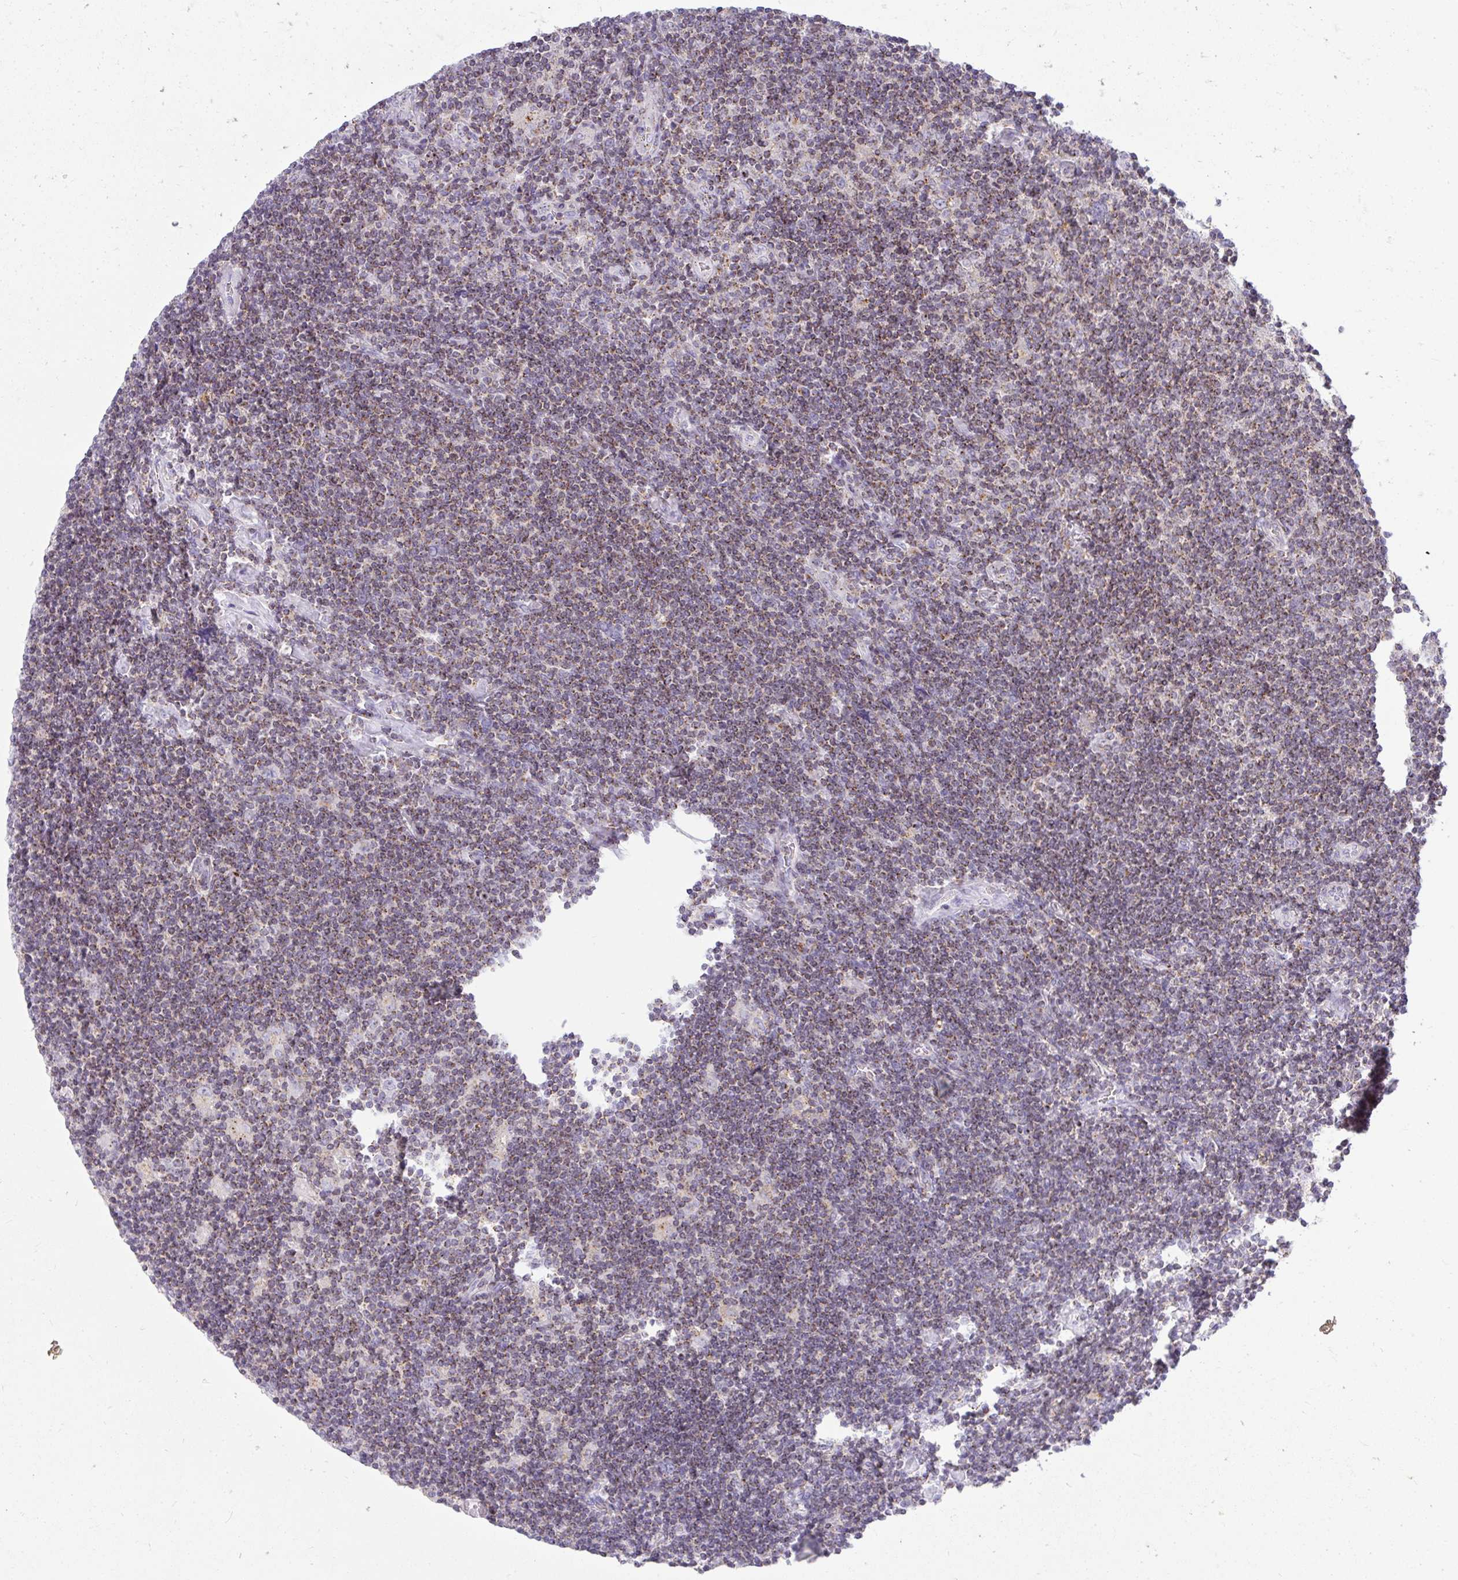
{"staining": {"intensity": "negative", "quantity": "none", "location": "none"}, "tissue": "lymphoma", "cell_type": "Tumor cells", "image_type": "cancer", "snomed": [{"axis": "morphology", "description": "Hodgkin's disease, NOS"}, {"axis": "topography", "description": "Lymph node"}], "caption": "IHC image of neoplastic tissue: Hodgkin's disease stained with DAB reveals no significant protein staining in tumor cells. (DAB immunohistochemistry (IHC) visualized using brightfield microscopy, high magnification).", "gene": "VPS4B", "patient": {"sex": "male", "age": 40}}